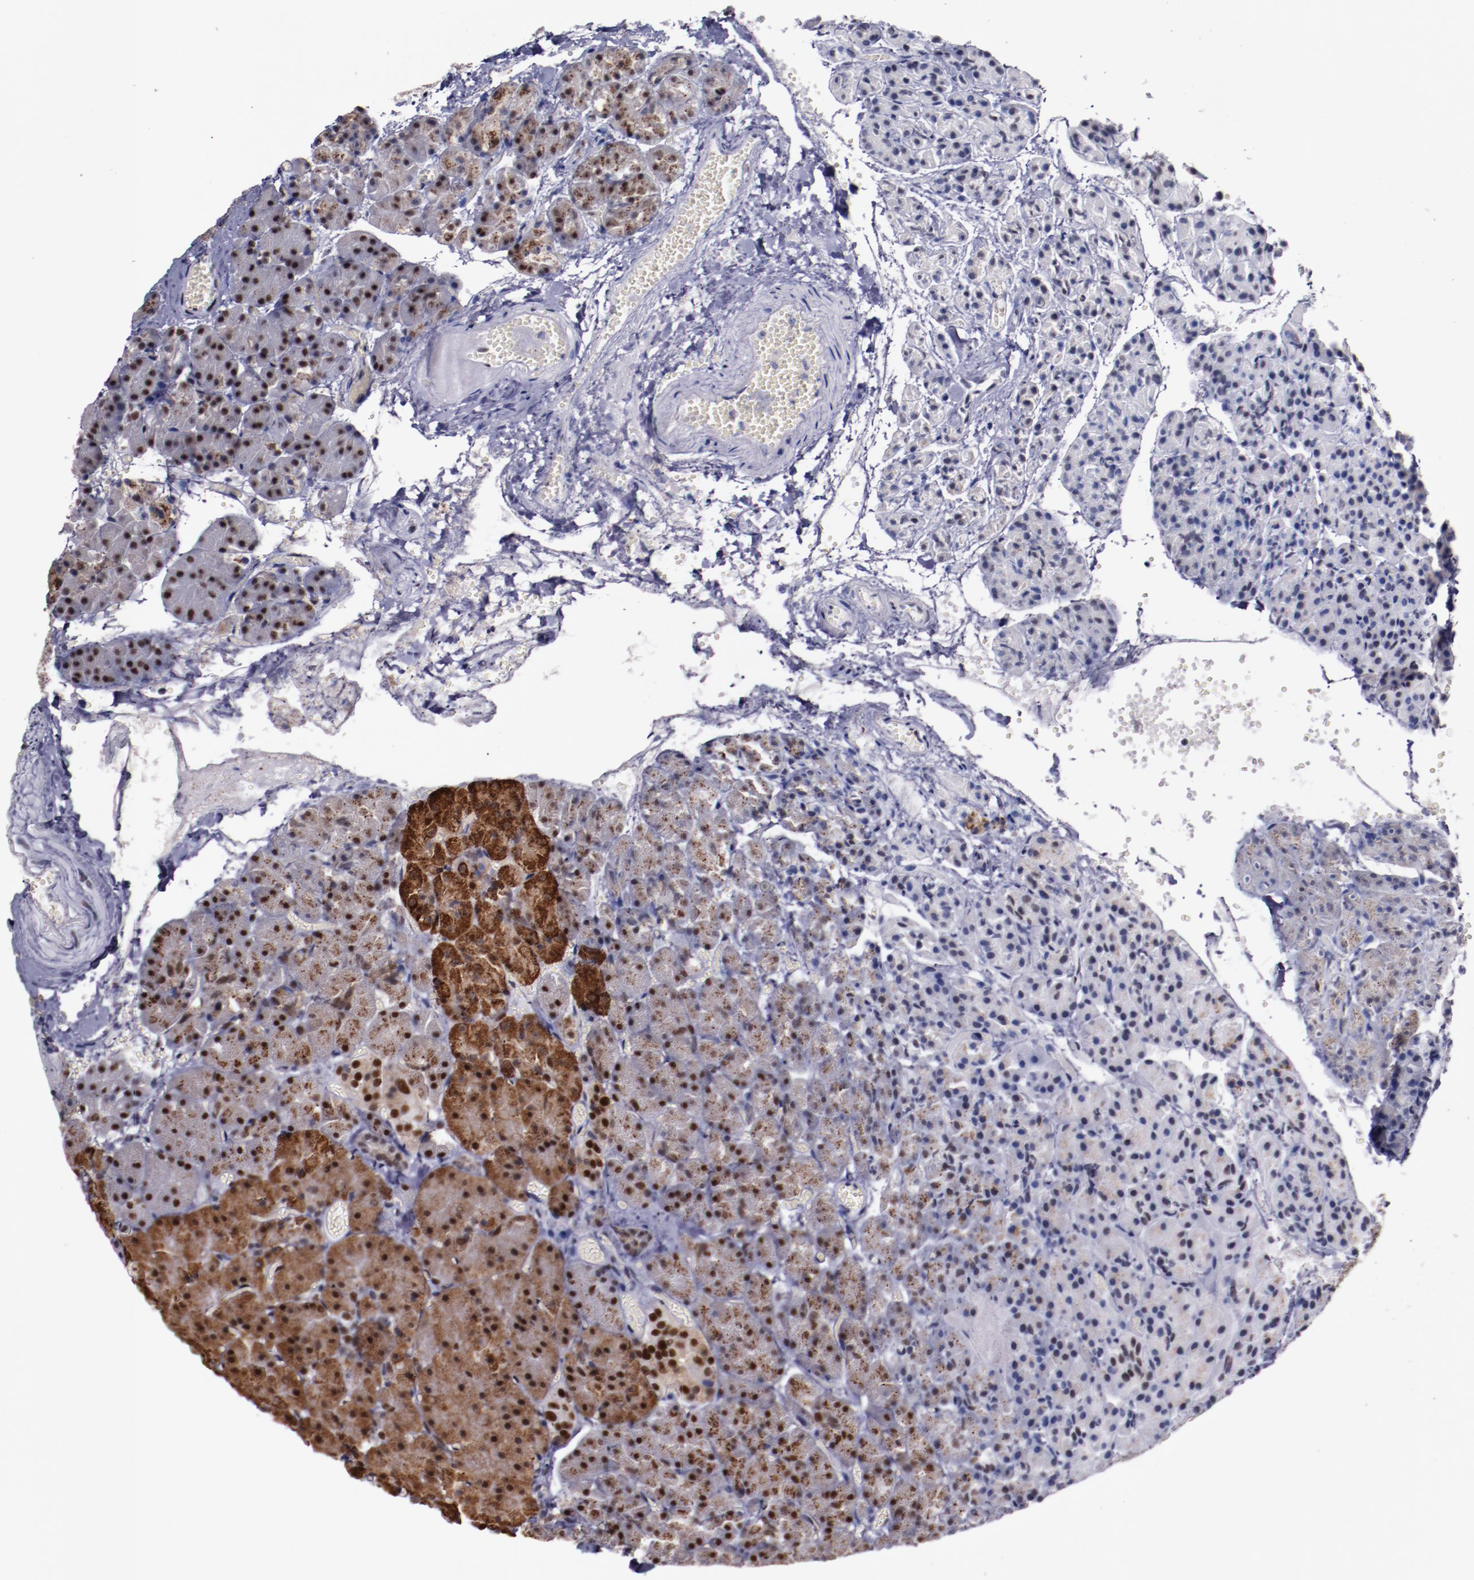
{"staining": {"intensity": "moderate", "quantity": "<25%", "location": "cytoplasmic/membranous,nuclear"}, "tissue": "carcinoid", "cell_type": "Tumor cells", "image_type": "cancer", "snomed": [{"axis": "morphology", "description": "Normal tissue, NOS"}, {"axis": "morphology", "description": "Carcinoid, malignant, NOS"}, {"axis": "topography", "description": "Pancreas"}], "caption": "Approximately <25% of tumor cells in malignant carcinoid show moderate cytoplasmic/membranous and nuclear protein positivity as visualized by brown immunohistochemical staining.", "gene": "PPP4R3A", "patient": {"sex": "female", "age": 35}}